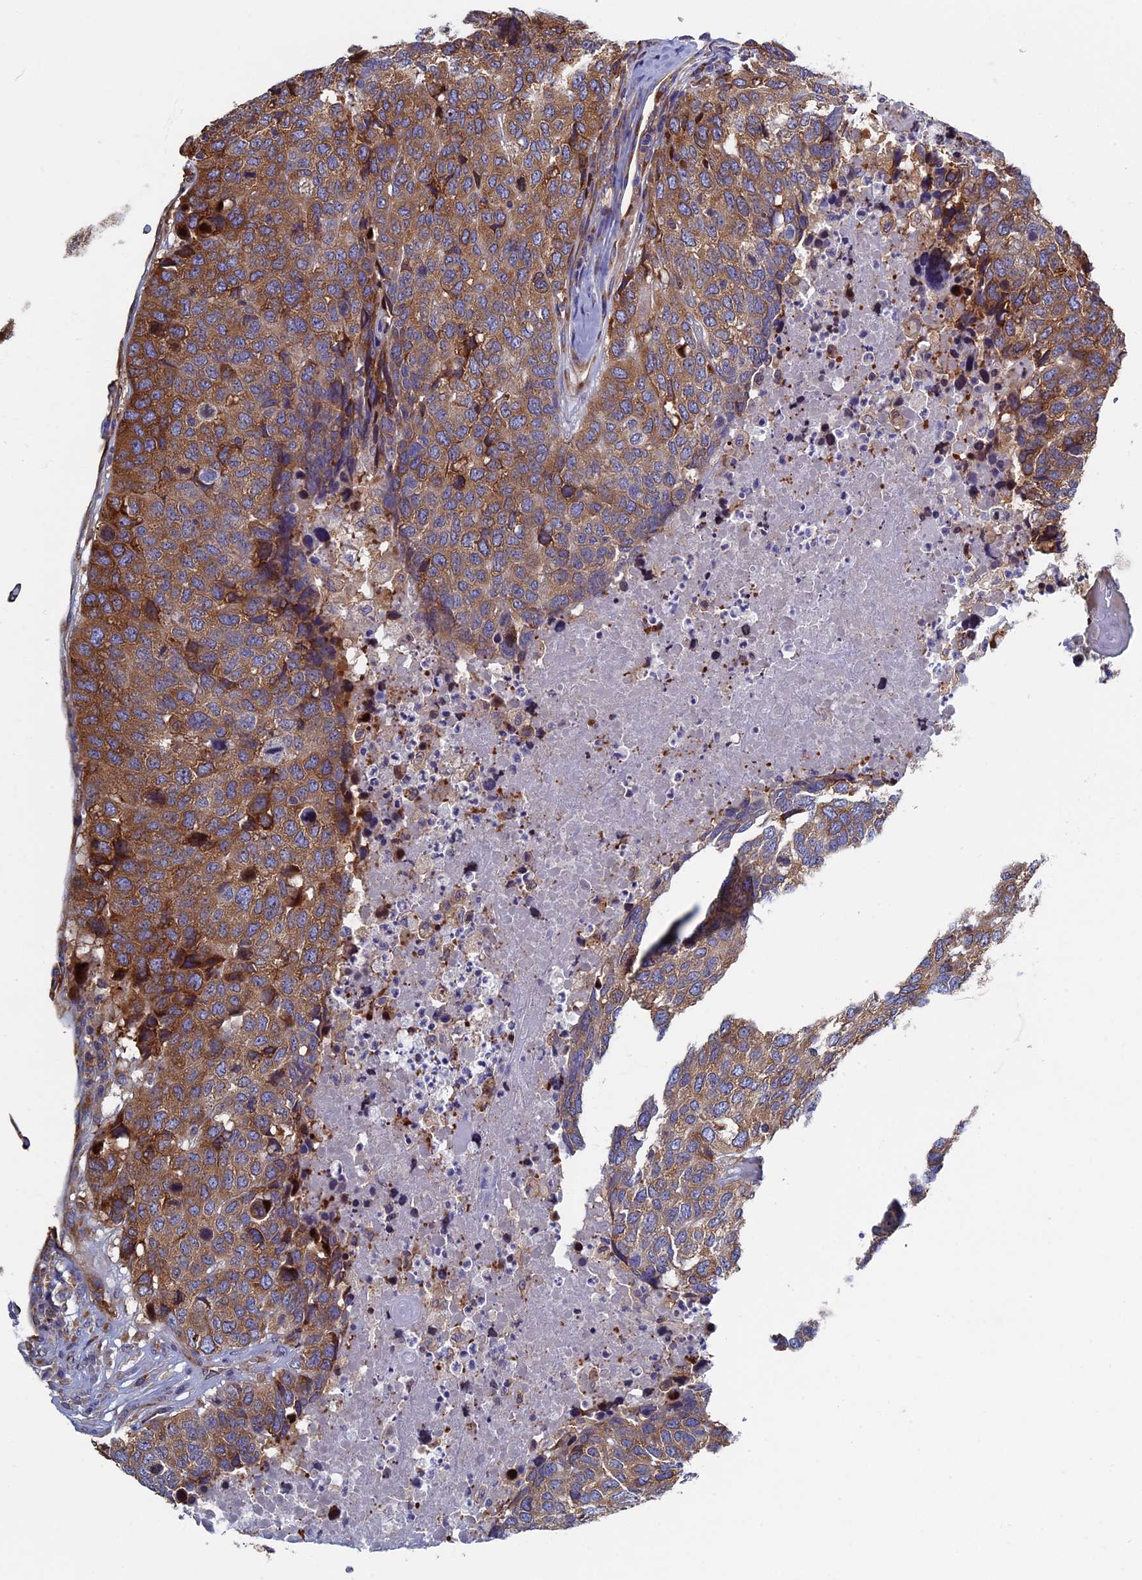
{"staining": {"intensity": "moderate", "quantity": ">75%", "location": "cytoplasmic/membranous"}, "tissue": "head and neck cancer", "cell_type": "Tumor cells", "image_type": "cancer", "snomed": [{"axis": "morphology", "description": "Squamous cell carcinoma, NOS"}, {"axis": "topography", "description": "Head-Neck"}], "caption": "This histopathology image reveals head and neck cancer (squamous cell carcinoma) stained with immunohistochemistry (IHC) to label a protein in brown. The cytoplasmic/membranous of tumor cells show moderate positivity for the protein. Nuclei are counter-stained blue.", "gene": "YBX1", "patient": {"sex": "male", "age": 66}}